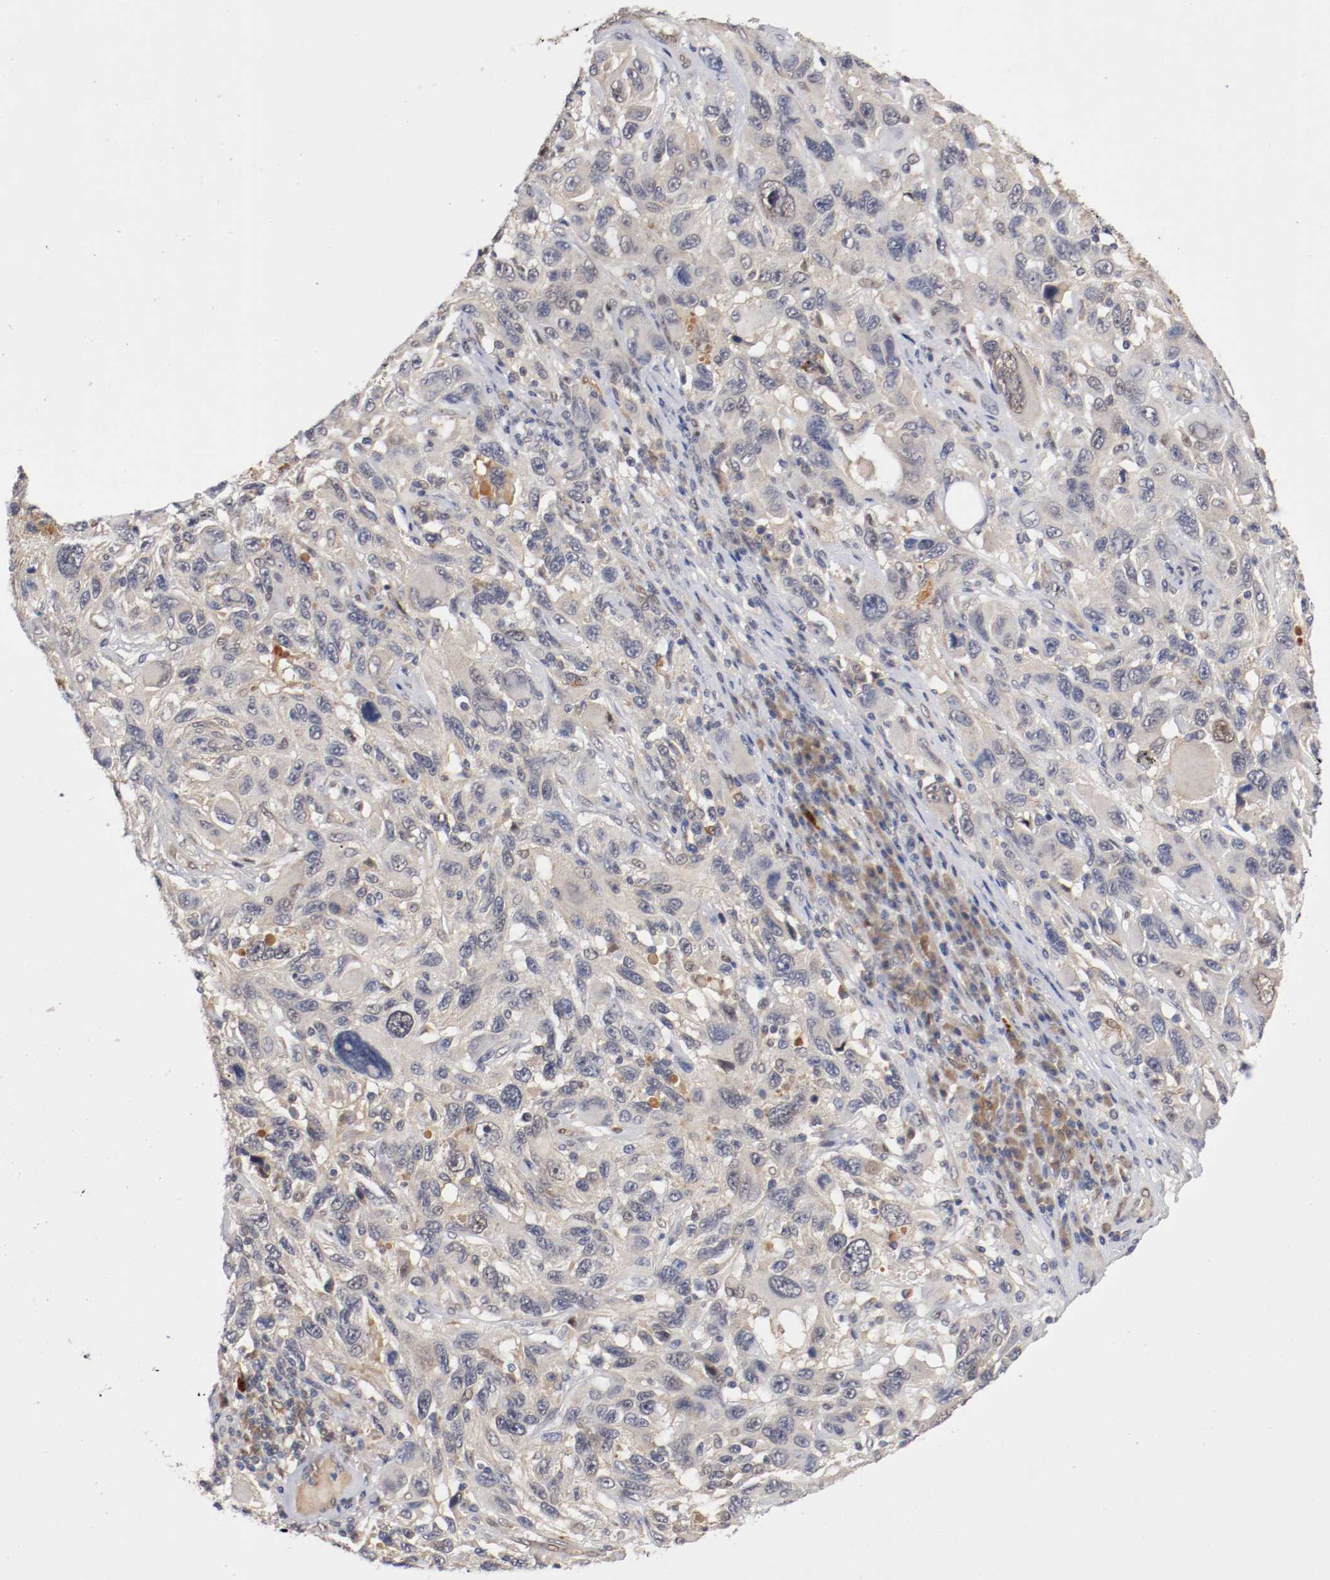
{"staining": {"intensity": "weak", "quantity": "<25%", "location": "cytoplasmic/membranous"}, "tissue": "melanoma", "cell_type": "Tumor cells", "image_type": "cancer", "snomed": [{"axis": "morphology", "description": "Malignant melanoma, NOS"}, {"axis": "topography", "description": "Skin"}], "caption": "Tumor cells are negative for protein expression in human malignant melanoma.", "gene": "DNMT3B", "patient": {"sex": "male", "age": 53}}